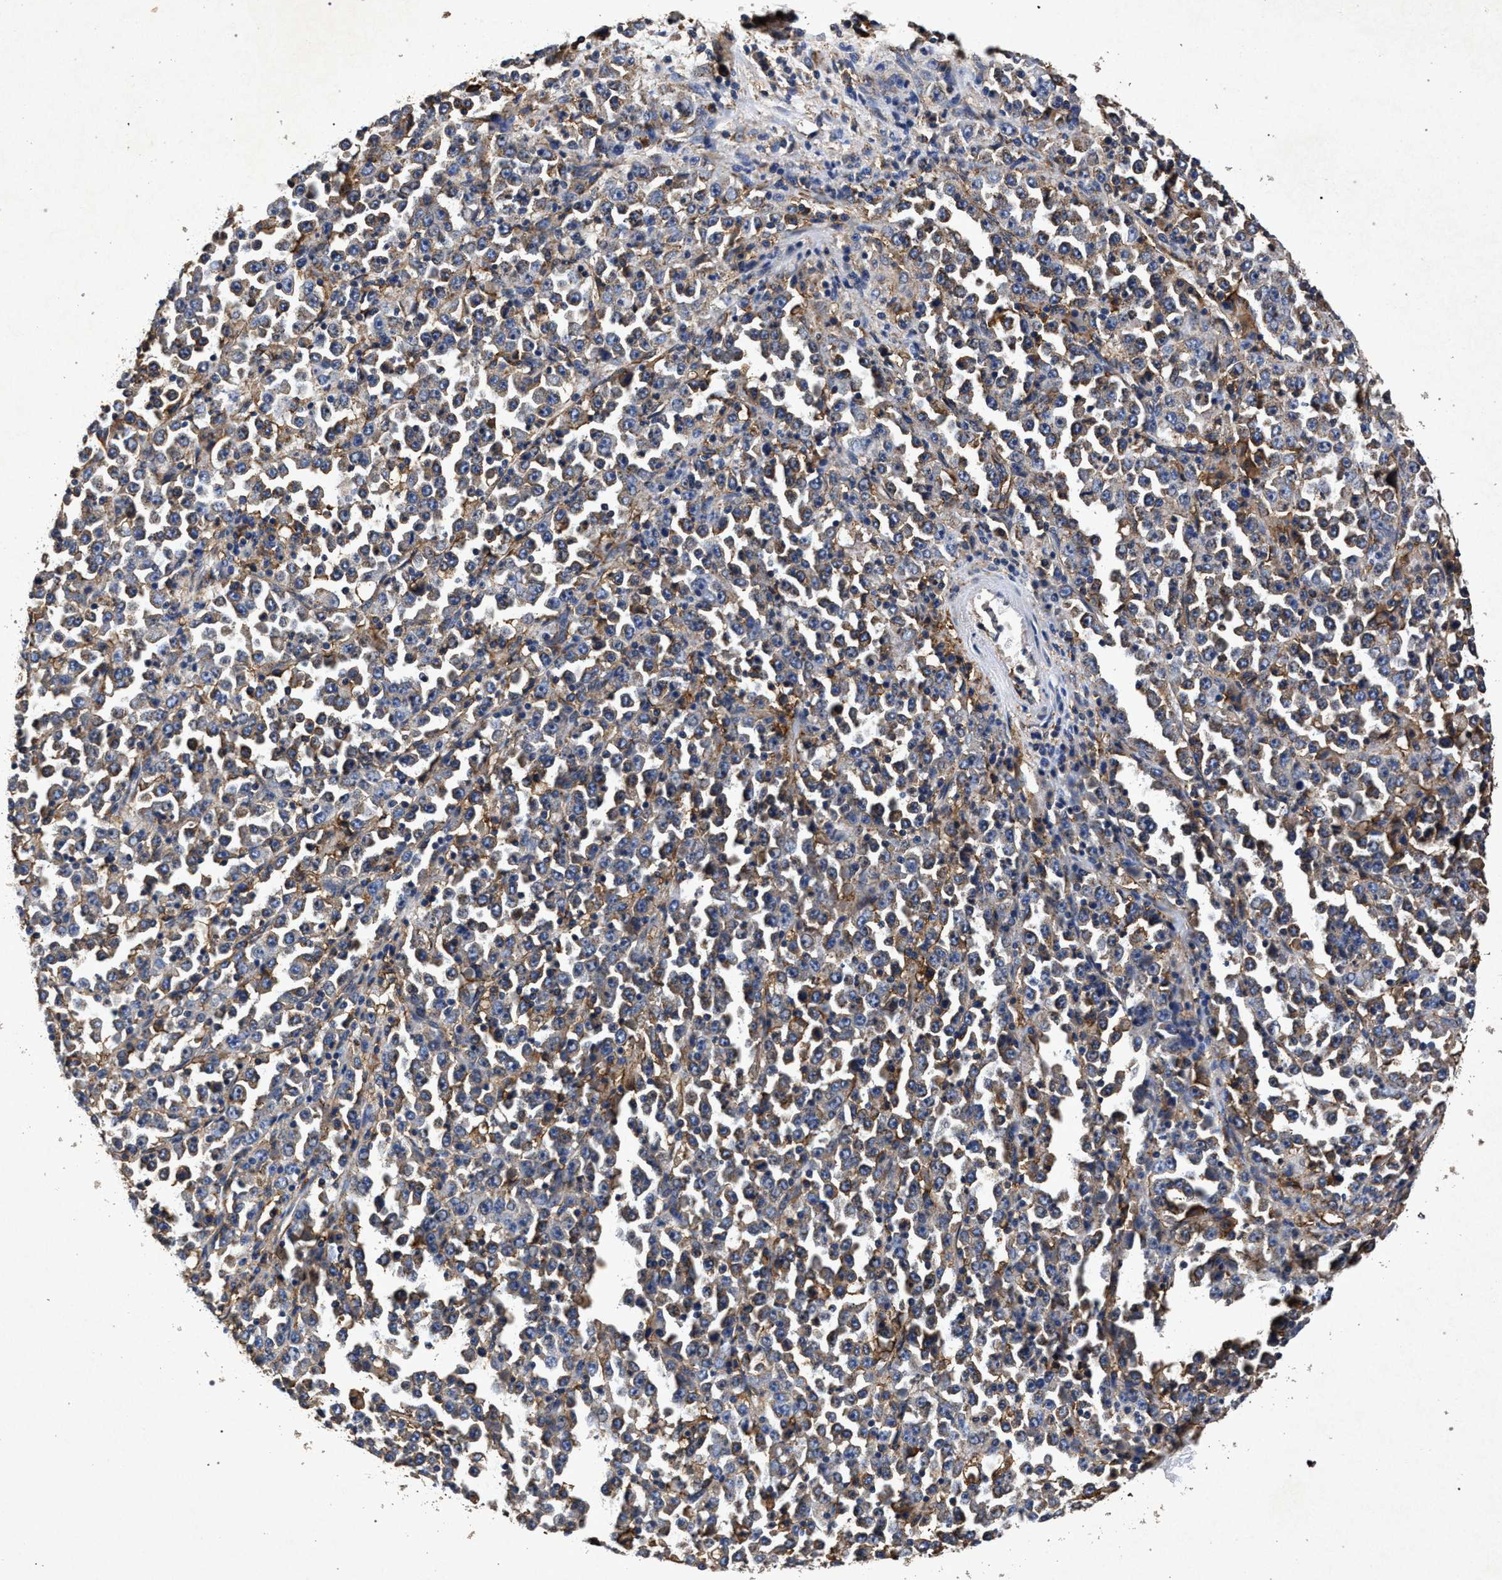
{"staining": {"intensity": "weak", "quantity": ">75%", "location": "cytoplasmic/membranous"}, "tissue": "stomach cancer", "cell_type": "Tumor cells", "image_type": "cancer", "snomed": [{"axis": "morphology", "description": "Normal tissue, NOS"}, {"axis": "morphology", "description": "Adenocarcinoma, NOS"}, {"axis": "topography", "description": "Stomach, upper"}, {"axis": "topography", "description": "Stomach"}], "caption": "This photomicrograph shows immunohistochemistry staining of stomach cancer (adenocarcinoma), with low weak cytoplasmic/membranous positivity in about >75% of tumor cells.", "gene": "MARCKS", "patient": {"sex": "male", "age": 59}}